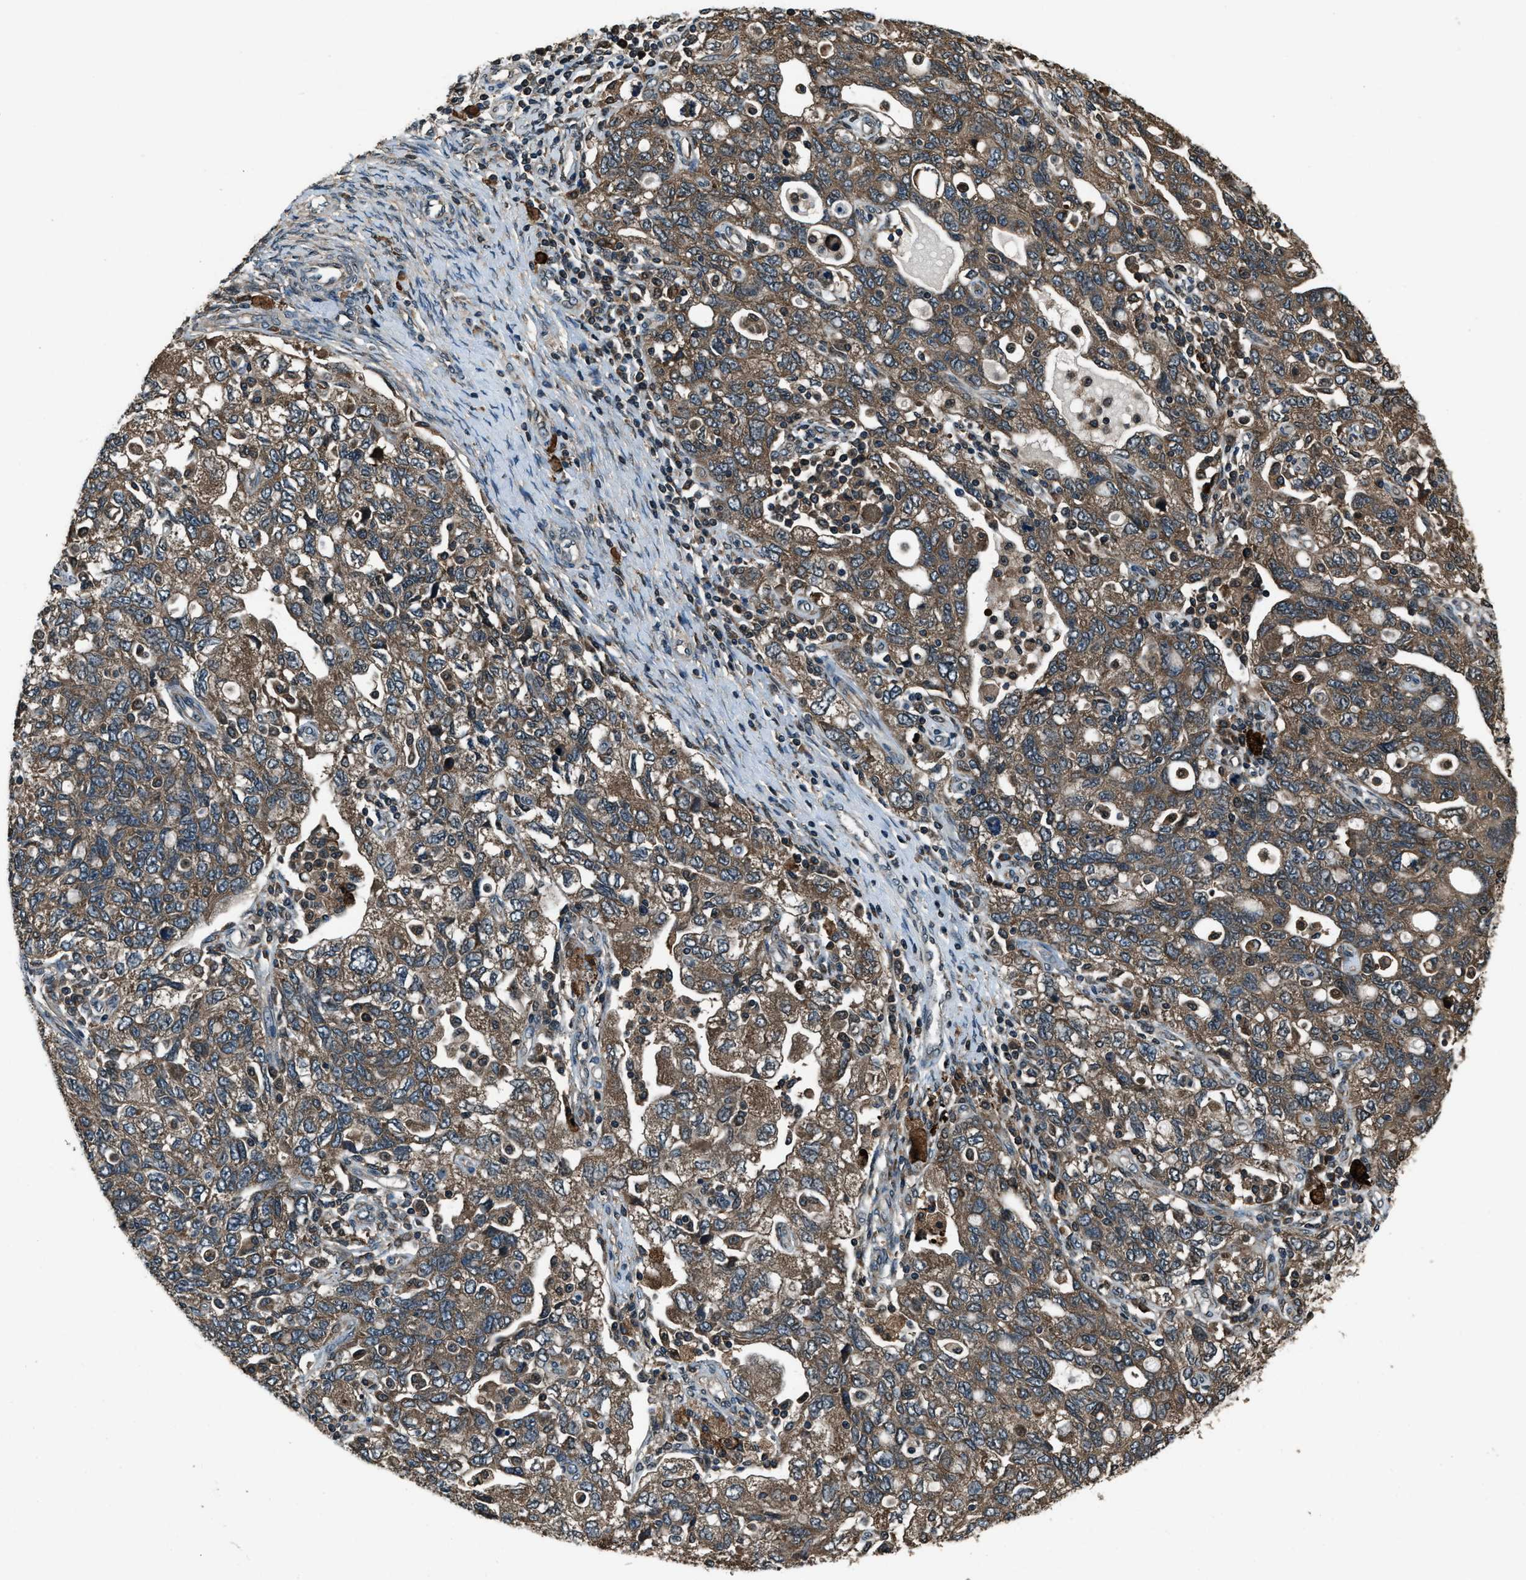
{"staining": {"intensity": "moderate", "quantity": ">75%", "location": "cytoplasmic/membranous"}, "tissue": "ovarian cancer", "cell_type": "Tumor cells", "image_type": "cancer", "snomed": [{"axis": "morphology", "description": "Carcinoma, NOS"}, {"axis": "morphology", "description": "Cystadenocarcinoma, serous, NOS"}, {"axis": "topography", "description": "Ovary"}], "caption": "Moderate cytoplasmic/membranous positivity is appreciated in about >75% of tumor cells in carcinoma (ovarian).", "gene": "TRIM4", "patient": {"sex": "female", "age": 69}}